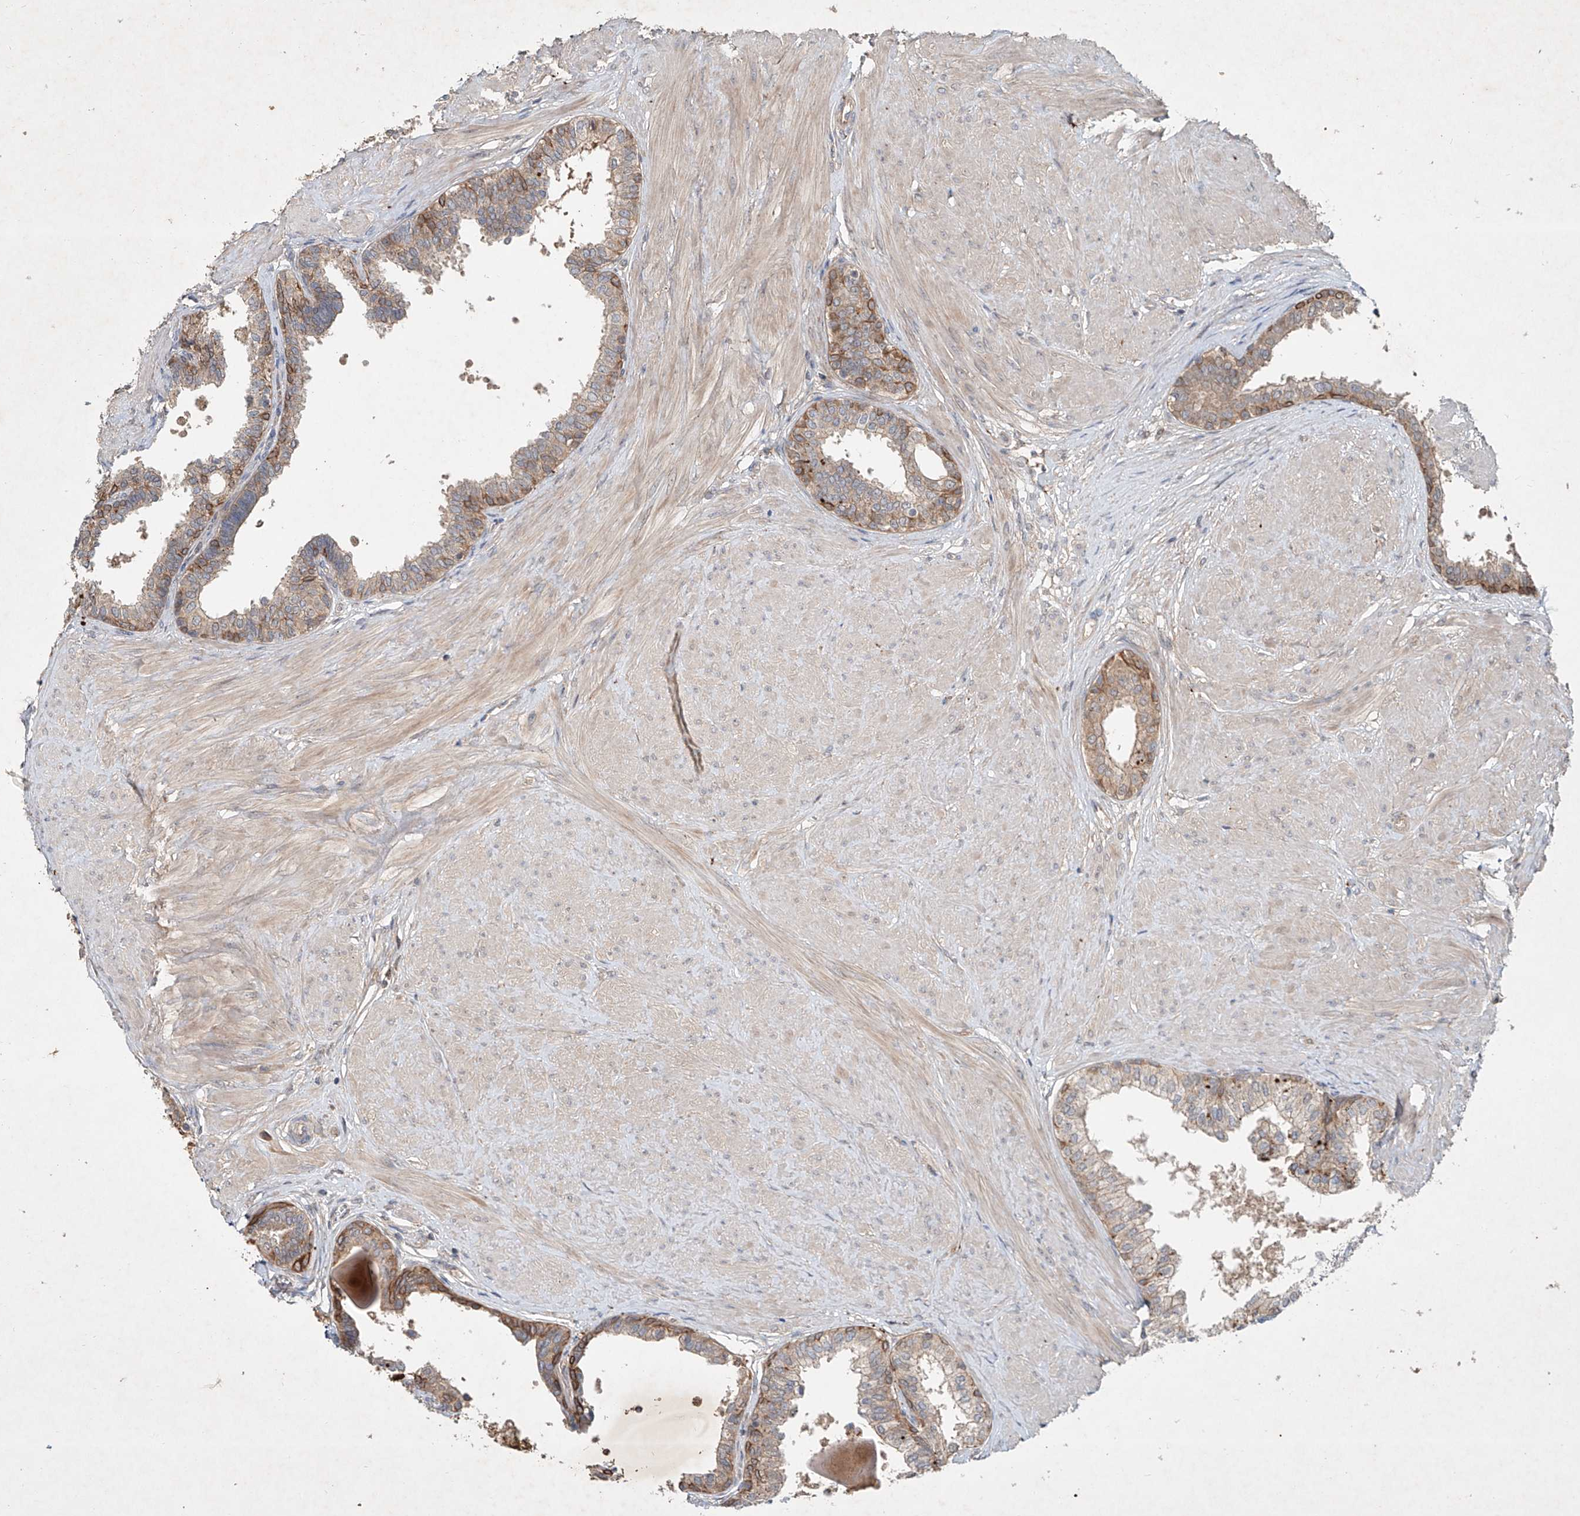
{"staining": {"intensity": "moderate", "quantity": "25%-75%", "location": "cytoplasmic/membranous"}, "tissue": "prostate", "cell_type": "Glandular cells", "image_type": "normal", "snomed": [{"axis": "morphology", "description": "Normal tissue, NOS"}, {"axis": "topography", "description": "Prostate"}], "caption": "A photomicrograph of human prostate stained for a protein reveals moderate cytoplasmic/membranous brown staining in glandular cells. (Stains: DAB (3,3'-diaminobenzidine) in brown, nuclei in blue, Microscopy: brightfield microscopy at high magnification).", "gene": "IER5", "patient": {"sex": "male", "age": 48}}